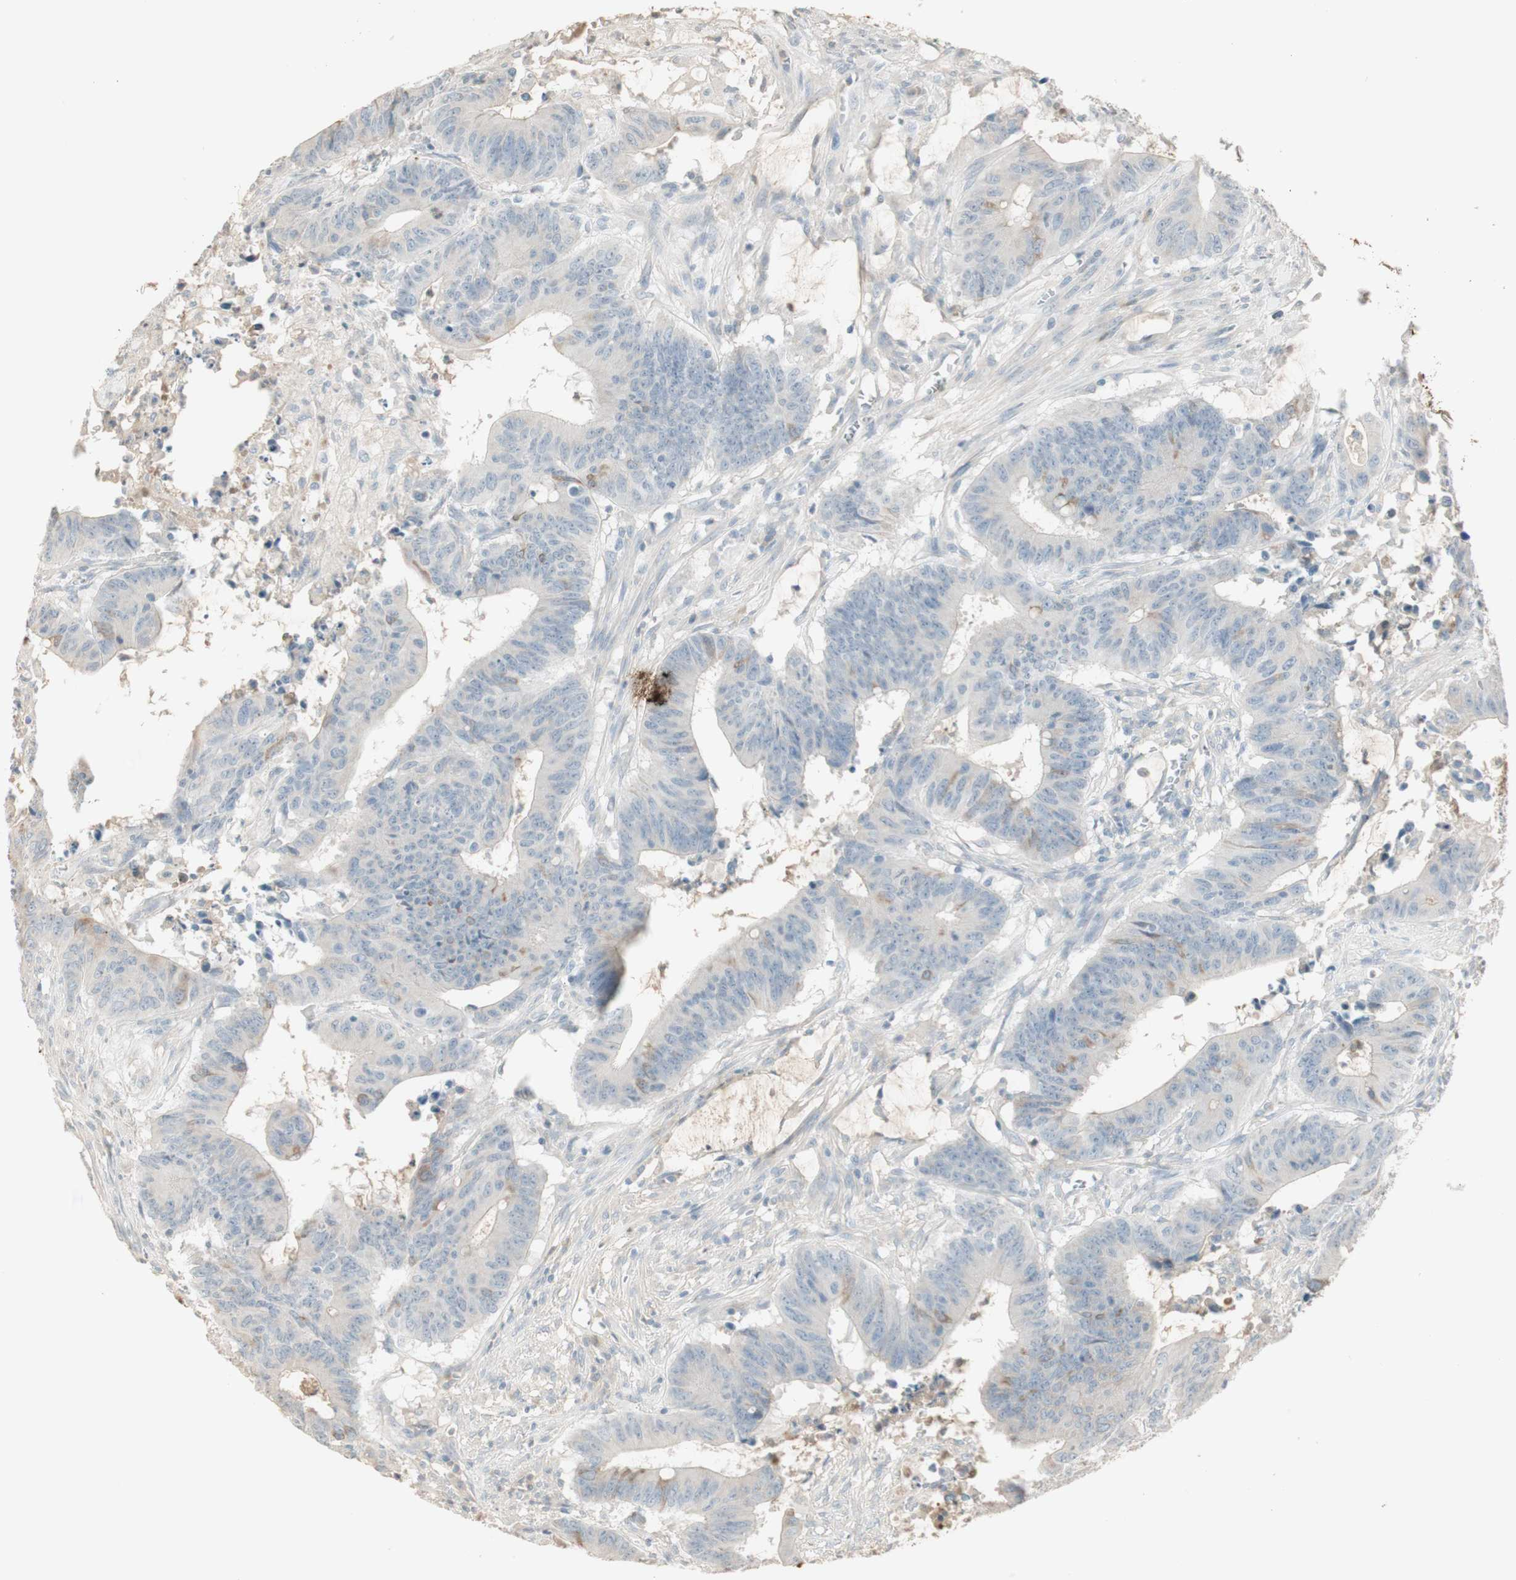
{"staining": {"intensity": "negative", "quantity": "none", "location": "none"}, "tissue": "colorectal cancer", "cell_type": "Tumor cells", "image_type": "cancer", "snomed": [{"axis": "morphology", "description": "Adenocarcinoma, NOS"}, {"axis": "topography", "description": "Colon"}], "caption": "Tumor cells show no significant protein expression in colorectal cancer (adenocarcinoma).", "gene": "IFNG", "patient": {"sex": "male", "age": 45}}